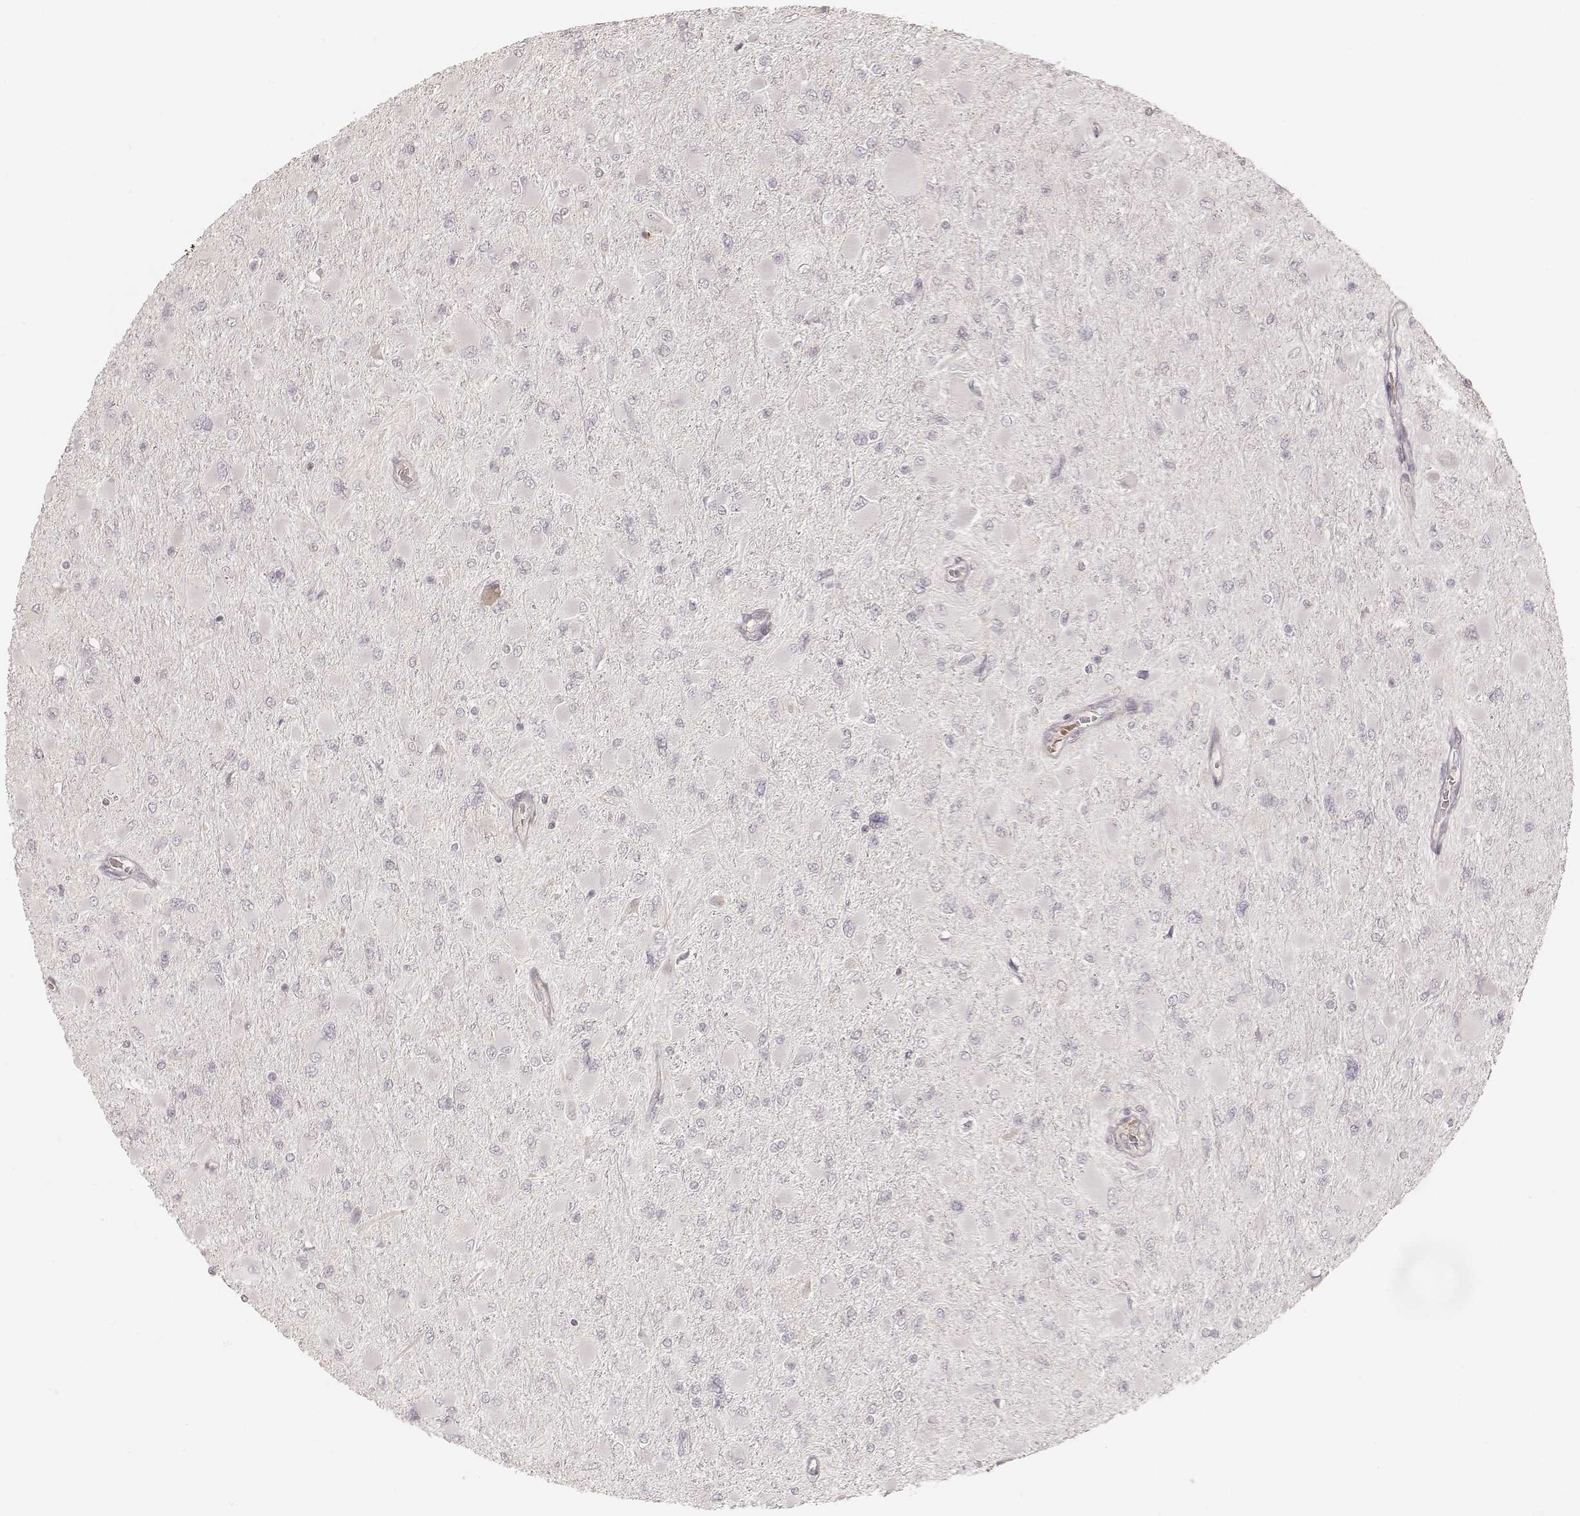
{"staining": {"intensity": "negative", "quantity": "none", "location": "none"}, "tissue": "glioma", "cell_type": "Tumor cells", "image_type": "cancer", "snomed": [{"axis": "morphology", "description": "Glioma, malignant, High grade"}, {"axis": "topography", "description": "Cerebral cortex"}], "caption": "IHC micrograph of human high-grade glioma (malignant) stained for a protein (brown), which displays no positivity in tumor cells.", "gene": "GORASP2", "patient": {"sex": "female", "age": 36}}